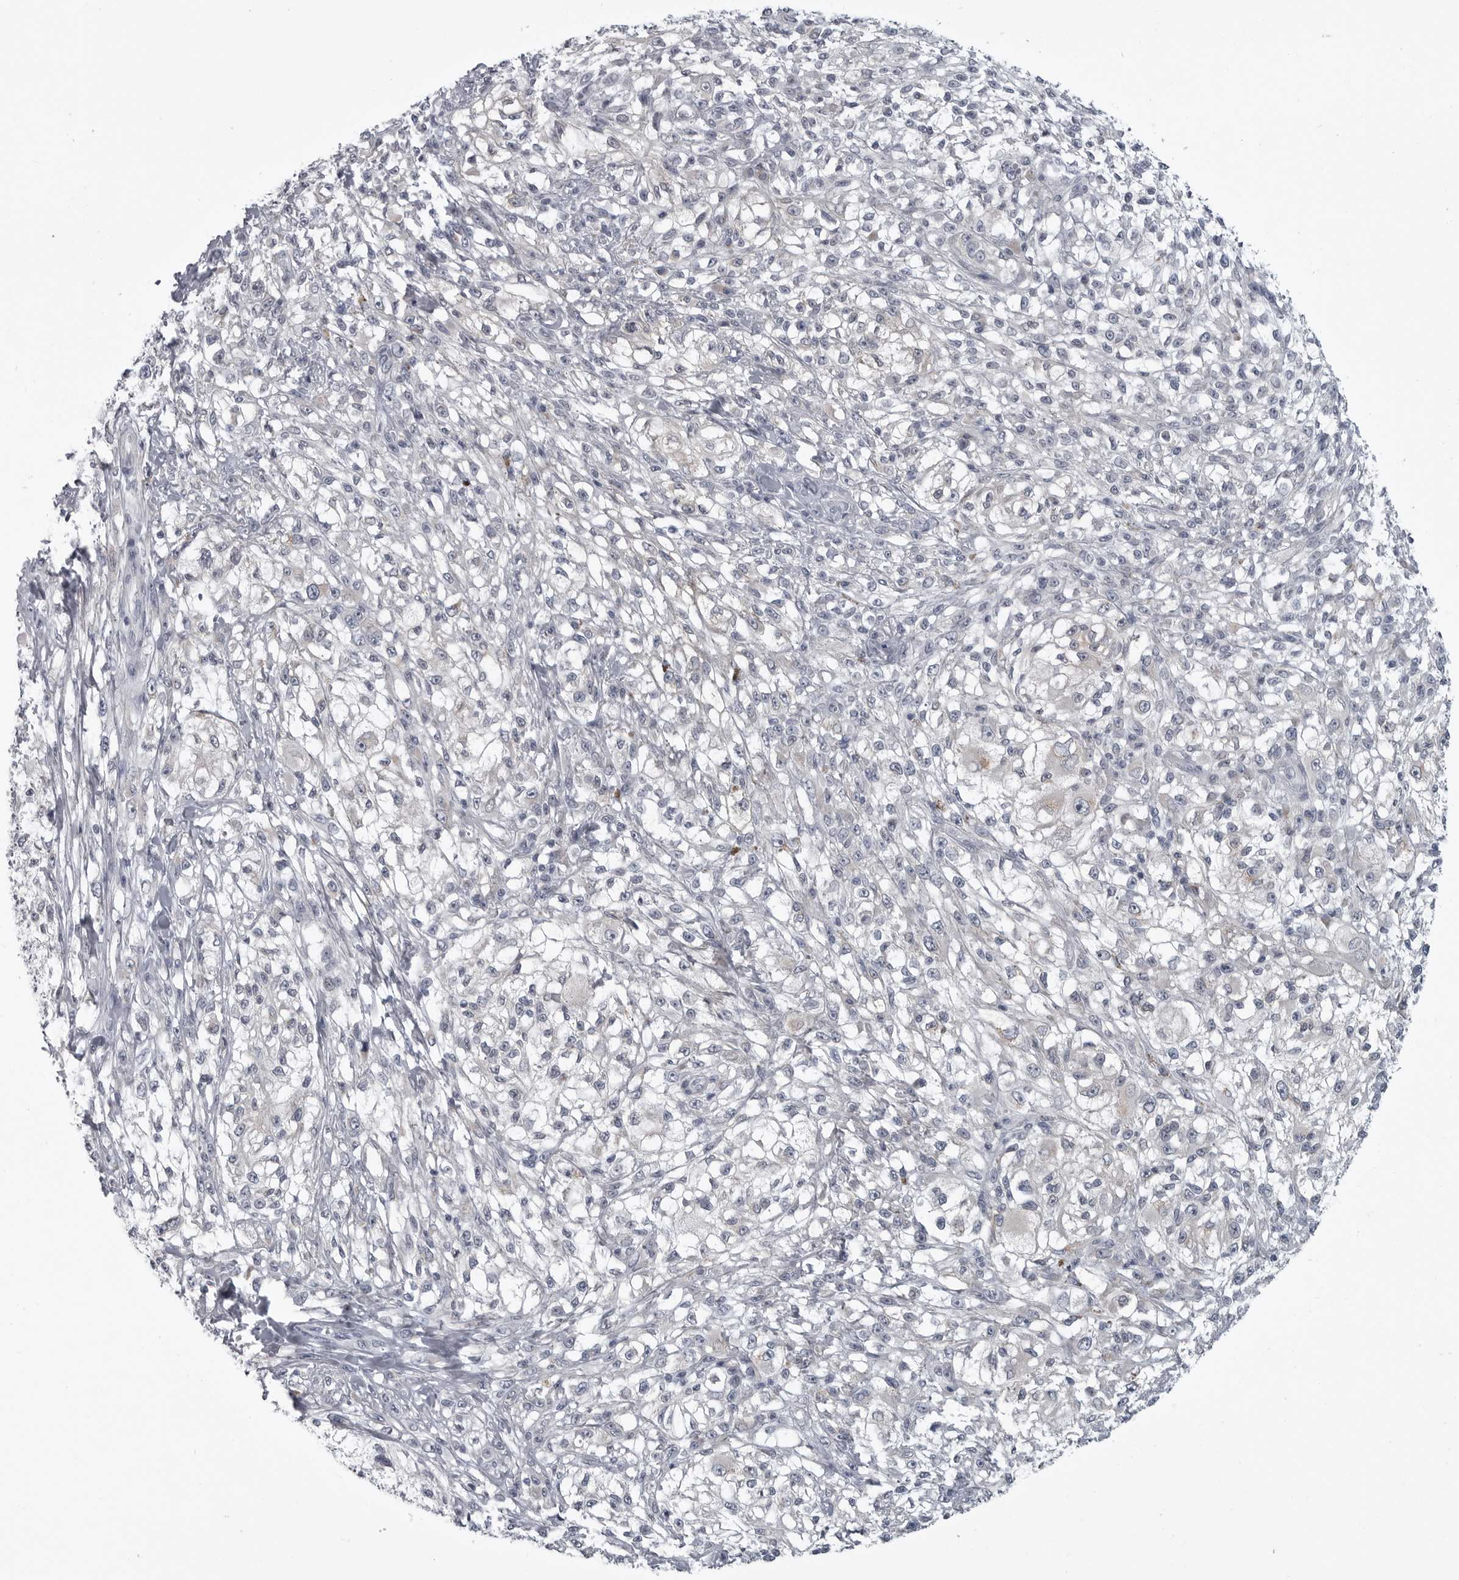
{"staining": {"intensity": "negative", "quantity": "none", "location": "none"}, "tissue": "melanoma", "cell_type": "Tumor cells", "image_type": "cancer", "snomed": [{"axis": "morphology", "description": "Malignant melanoma, NOS"}, {"axis": "topography", "description": "Skin of head"}], "caption": "A micrograph of human melanoma is negative for staining in tumor cells.", "gene": "MYOC", "patient": {"sex": "male", "age": 83}}